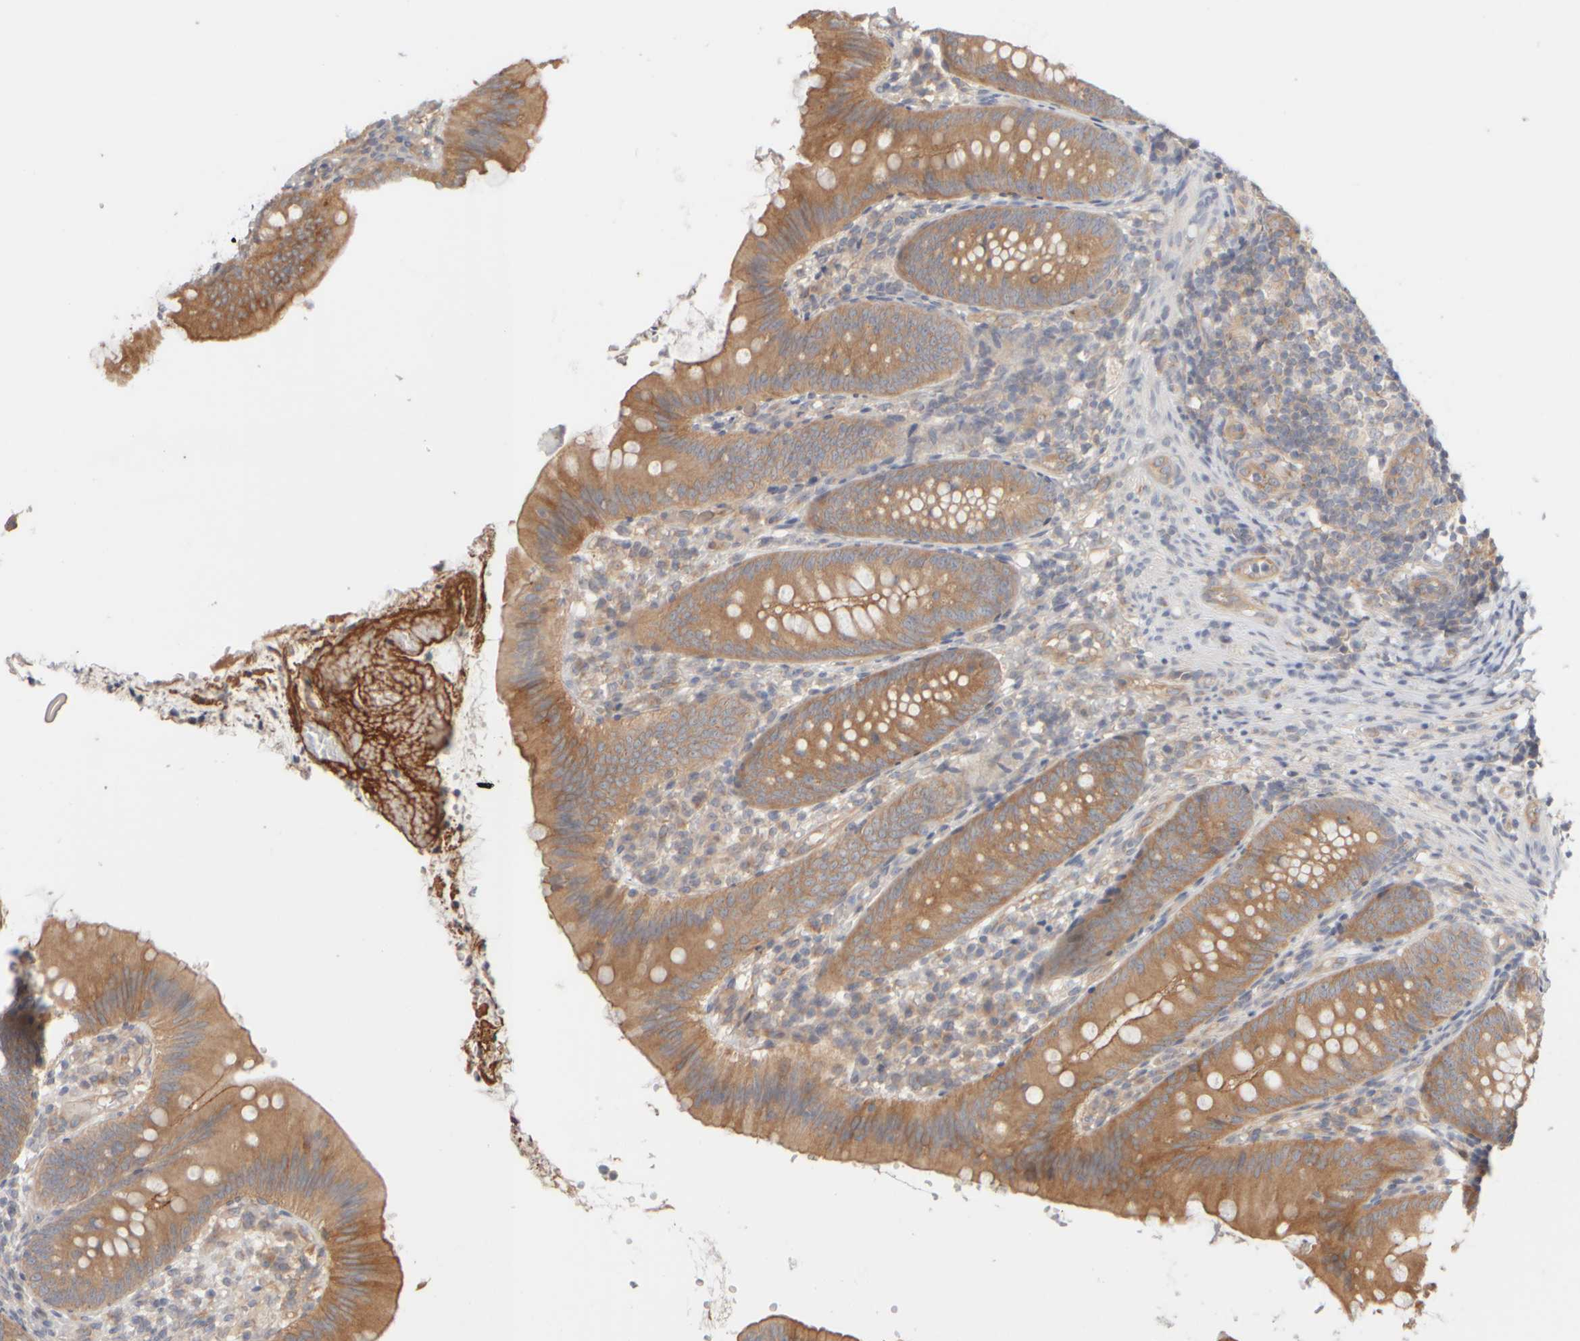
{"staining": {"intensity": "moderate", "quantity": ">75%", "location": "cytoplasmic/membranous"}, "tissue": "appendix", "cell_type": "Glandular cells", "image_type": "normal", "snomed": [{"axis": "morphology", "description": "Normal tissue, NOS"}, {"axis": "topography", "description": "Appendix"}], "caption": "Appendix stained with DAB immunohistochemistry (IHC) exhibits medium levels of moderate cytoplasmic/membranous staining in about >75% of glandular cells. Nuclei are stained in blue.", "gene": "GOPC", "patient": {"sex": "male", "age": 1}}